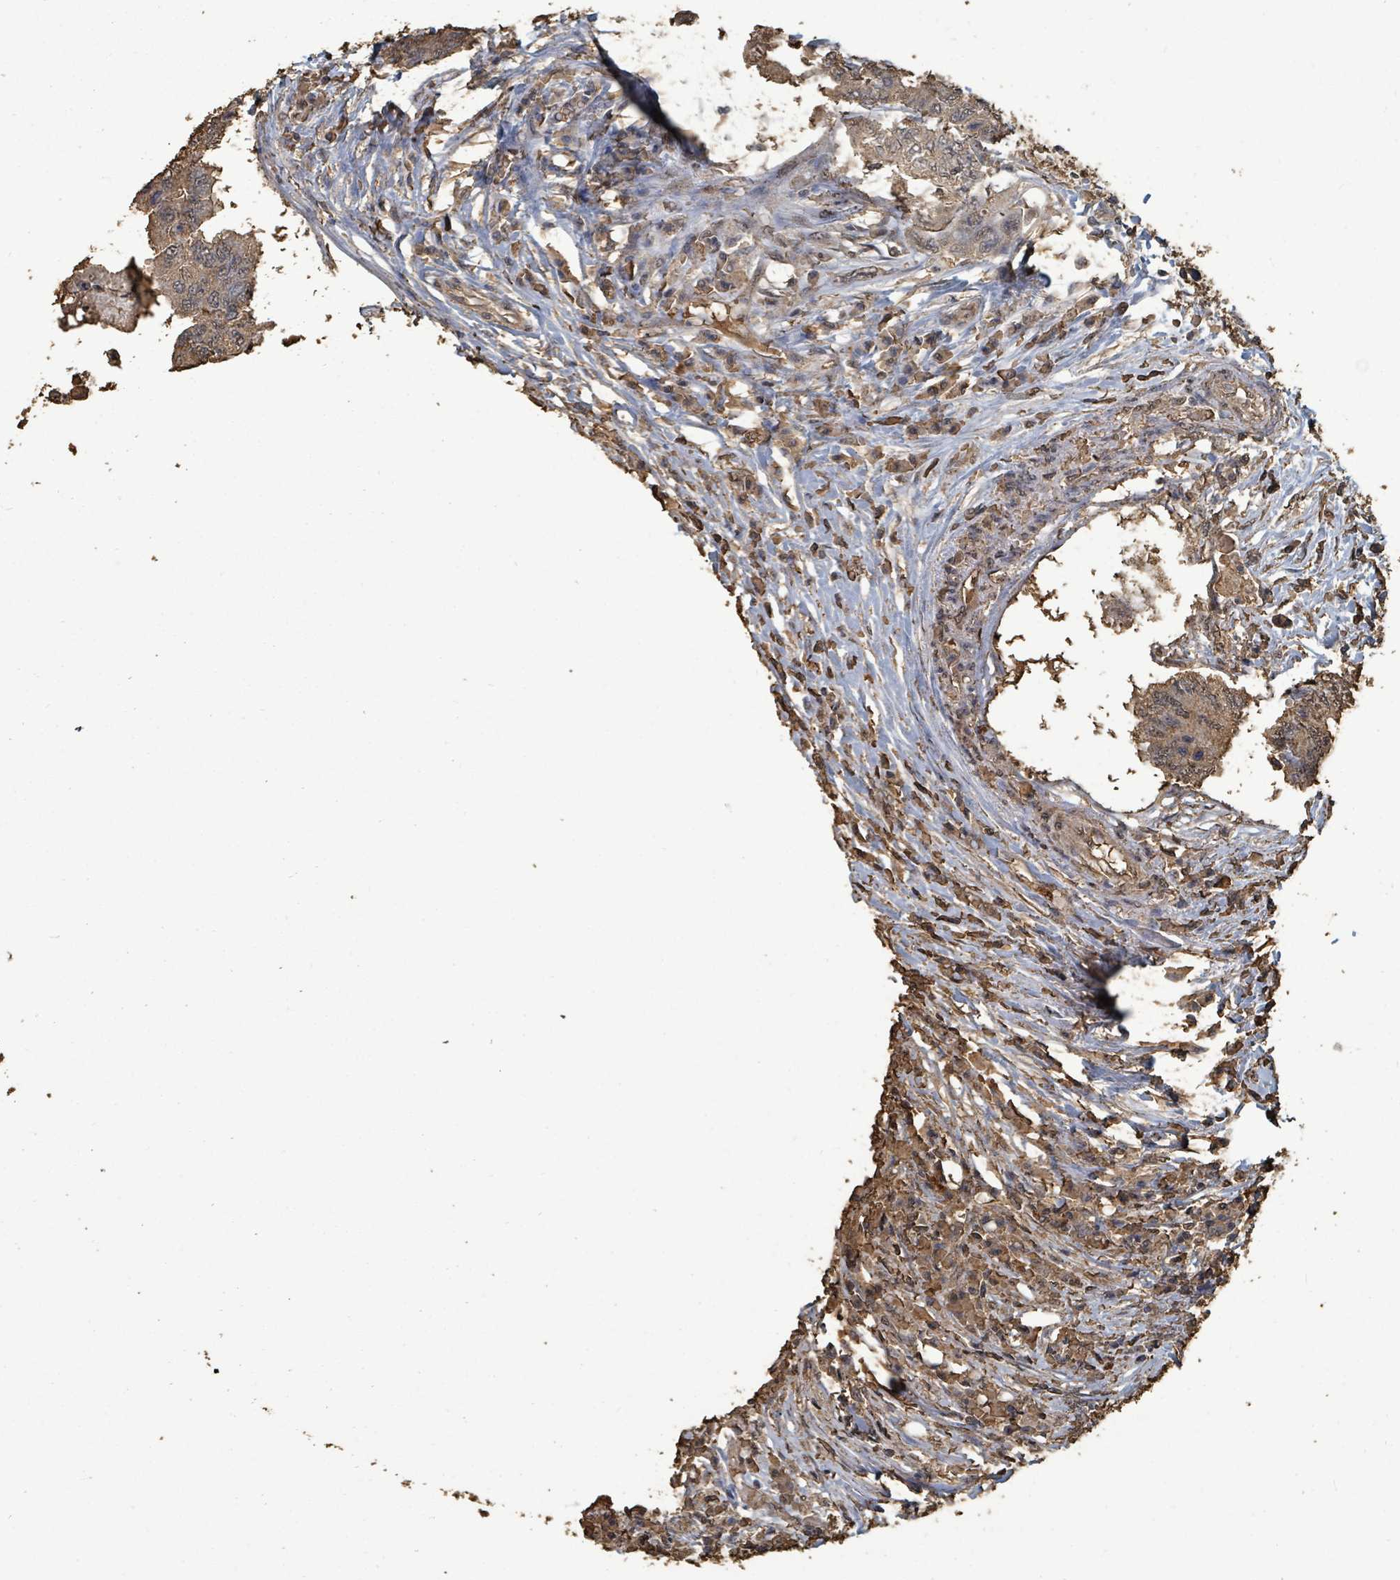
{"staining": {"intensity": "moderate", "quantity": ">75%", "location": "cytoplasmic/membranous"}, "tissue": "colorectal cancer", "cell_type": "Tumor cells", "image_type": "cancer", "snomed": [{"axis": "morphology", "description": "Adenocarcinoma, NOS"}, {"axis": "topography", "description": "Colon"}], "caption": "Colorectal cancer tissue displays moderate cytoplasmic/membranous positivity in approximately >75% of tumor cells, visualized by immunohistochemistry. The staining was performed using DAB to visualize the protein expression in brown, while the nuclei were stained in blue with hematoxylin (Magnification: 20x).", "gene": "C6orf52", "patient": {"sex": "male", "age": 71}}